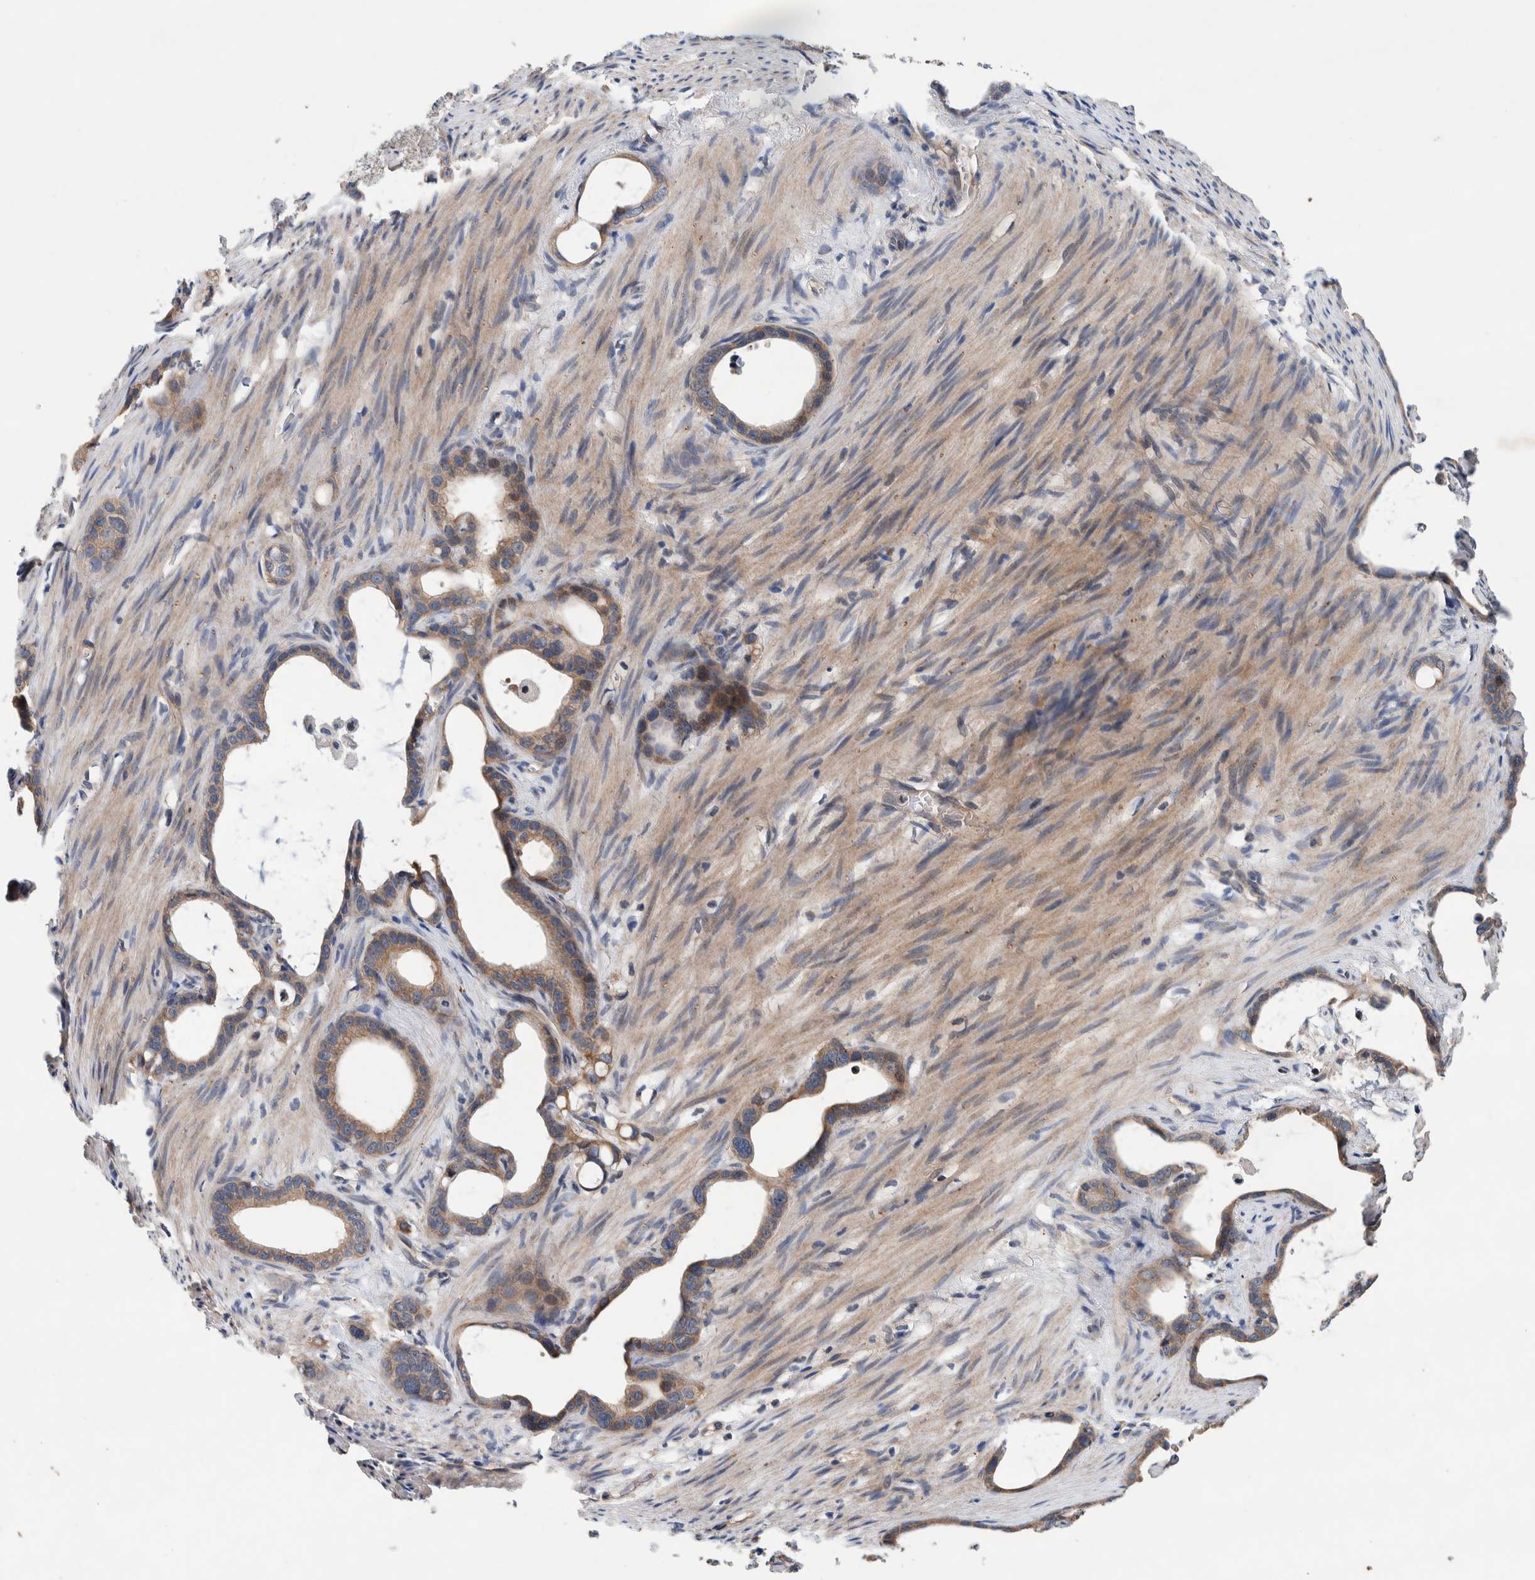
{"staining": {"intensity": "weak", "quantity": ">75%", "location": "cytoplasmic/membranous"}, "tissue": "stomach cancer", "cell_type": "Tumor cells", "image_type": "cancer", "snomed": [{"axis": "morphology", "description": "Adenocarcinoma, NOS"}, {"axis": "topography", "description": "Stomach"}], "caption": "About >75% of tumor cells in adenocarcinoma (stomach) exhibit weak cytoplasmic/membranous protein expression as visualized by brown immunohistochemical staining.", "gene": "PIK3R6", "patient": {"sex": "female", "age": 75}}